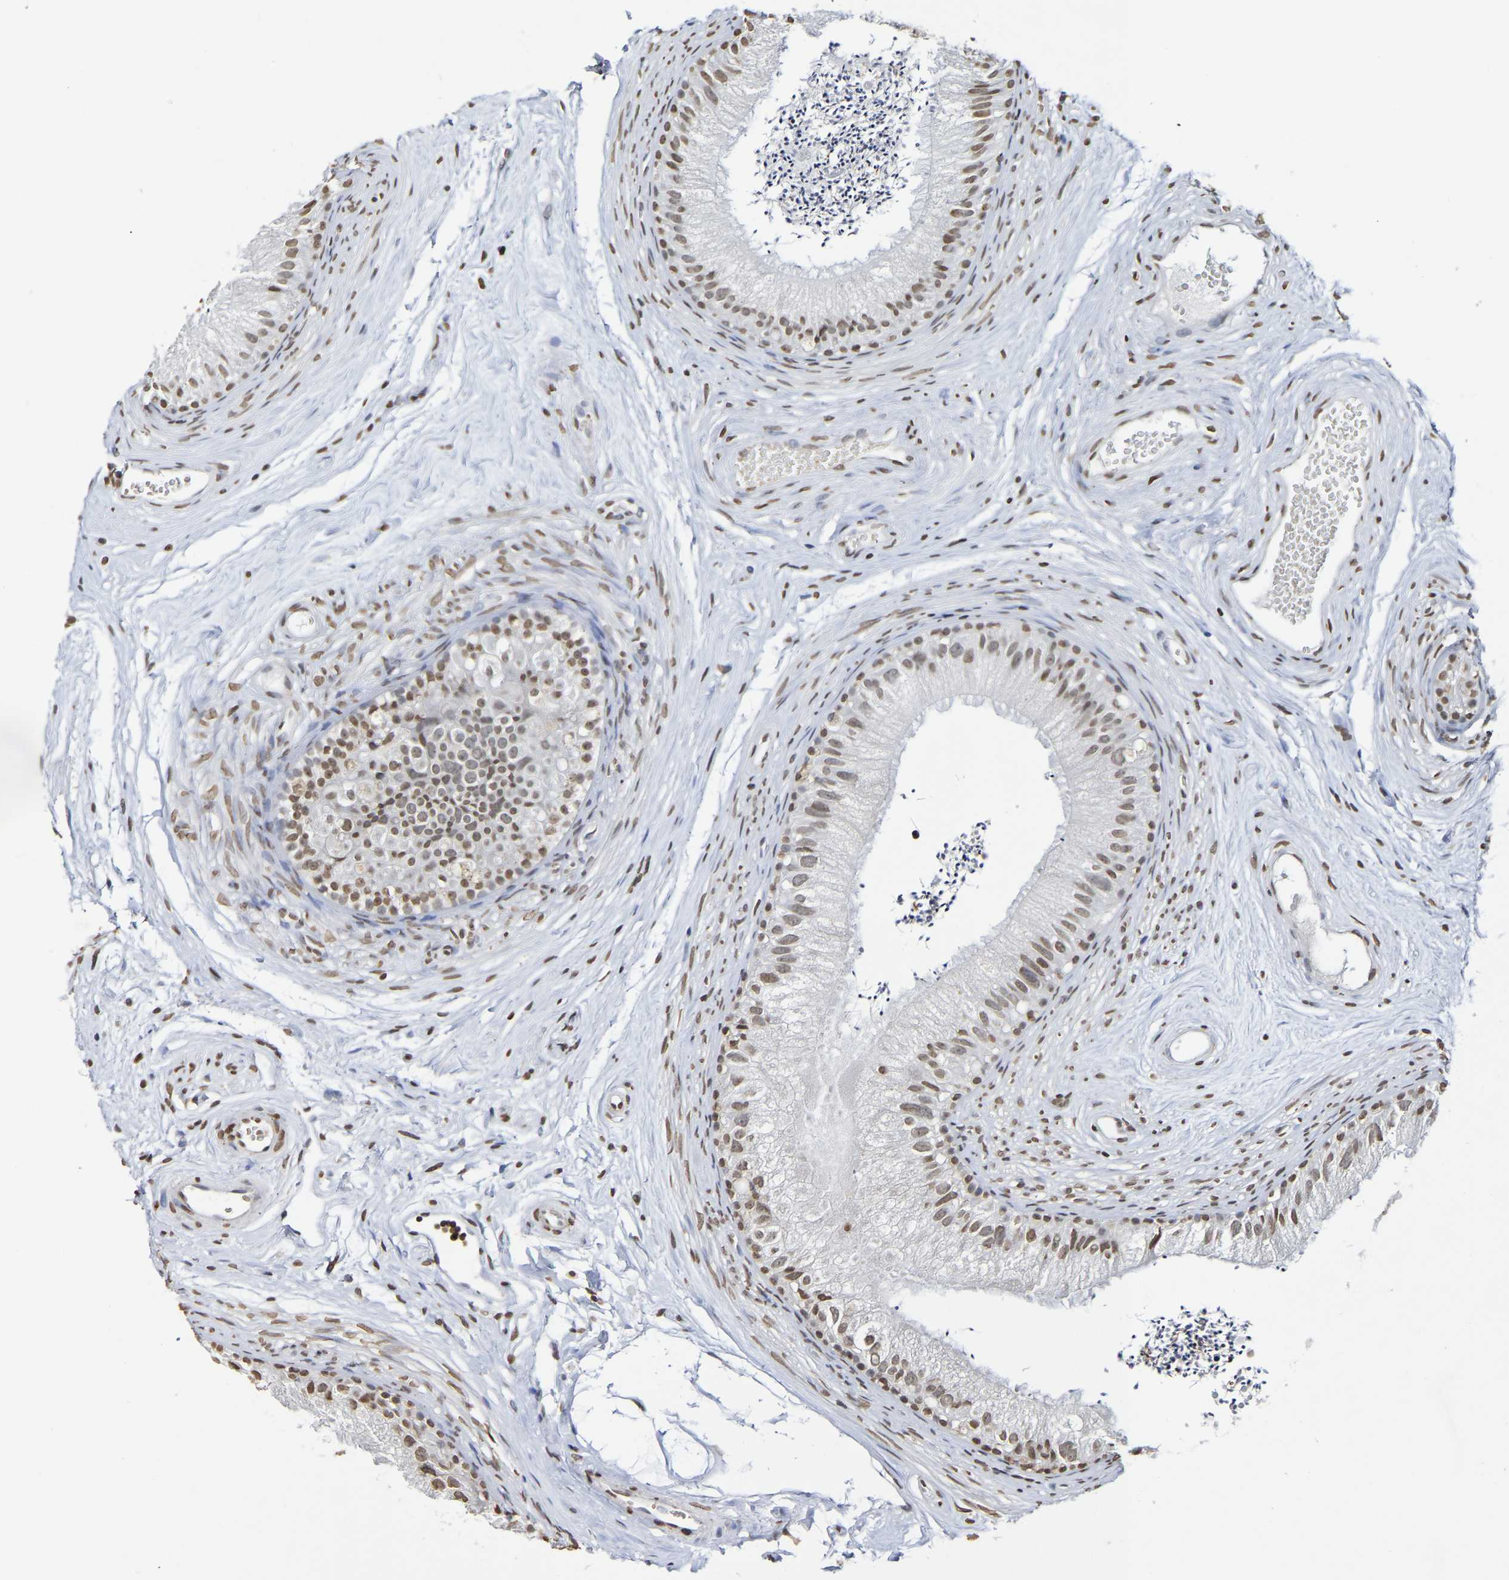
{"staining": {"intensity": "moderate", "quantity": "25%-75%", "location": "nuclear"}, "tissue": "epididymis", "cell_type": "Glandular cells", "image_type": "normal", "snomed": [{"axis": "morphology", "description": "Normal tissue, NOS"}, {"axis": "topography", "description": "Epididymis"}], "caption": "Epididymis stained for a protein shows moderate nuclear positivity in glandular cells. (IHC, brightfield microscopy, high magnification).", "gene": "ATF4", "patient": {"sex": "male", "age": 56}}